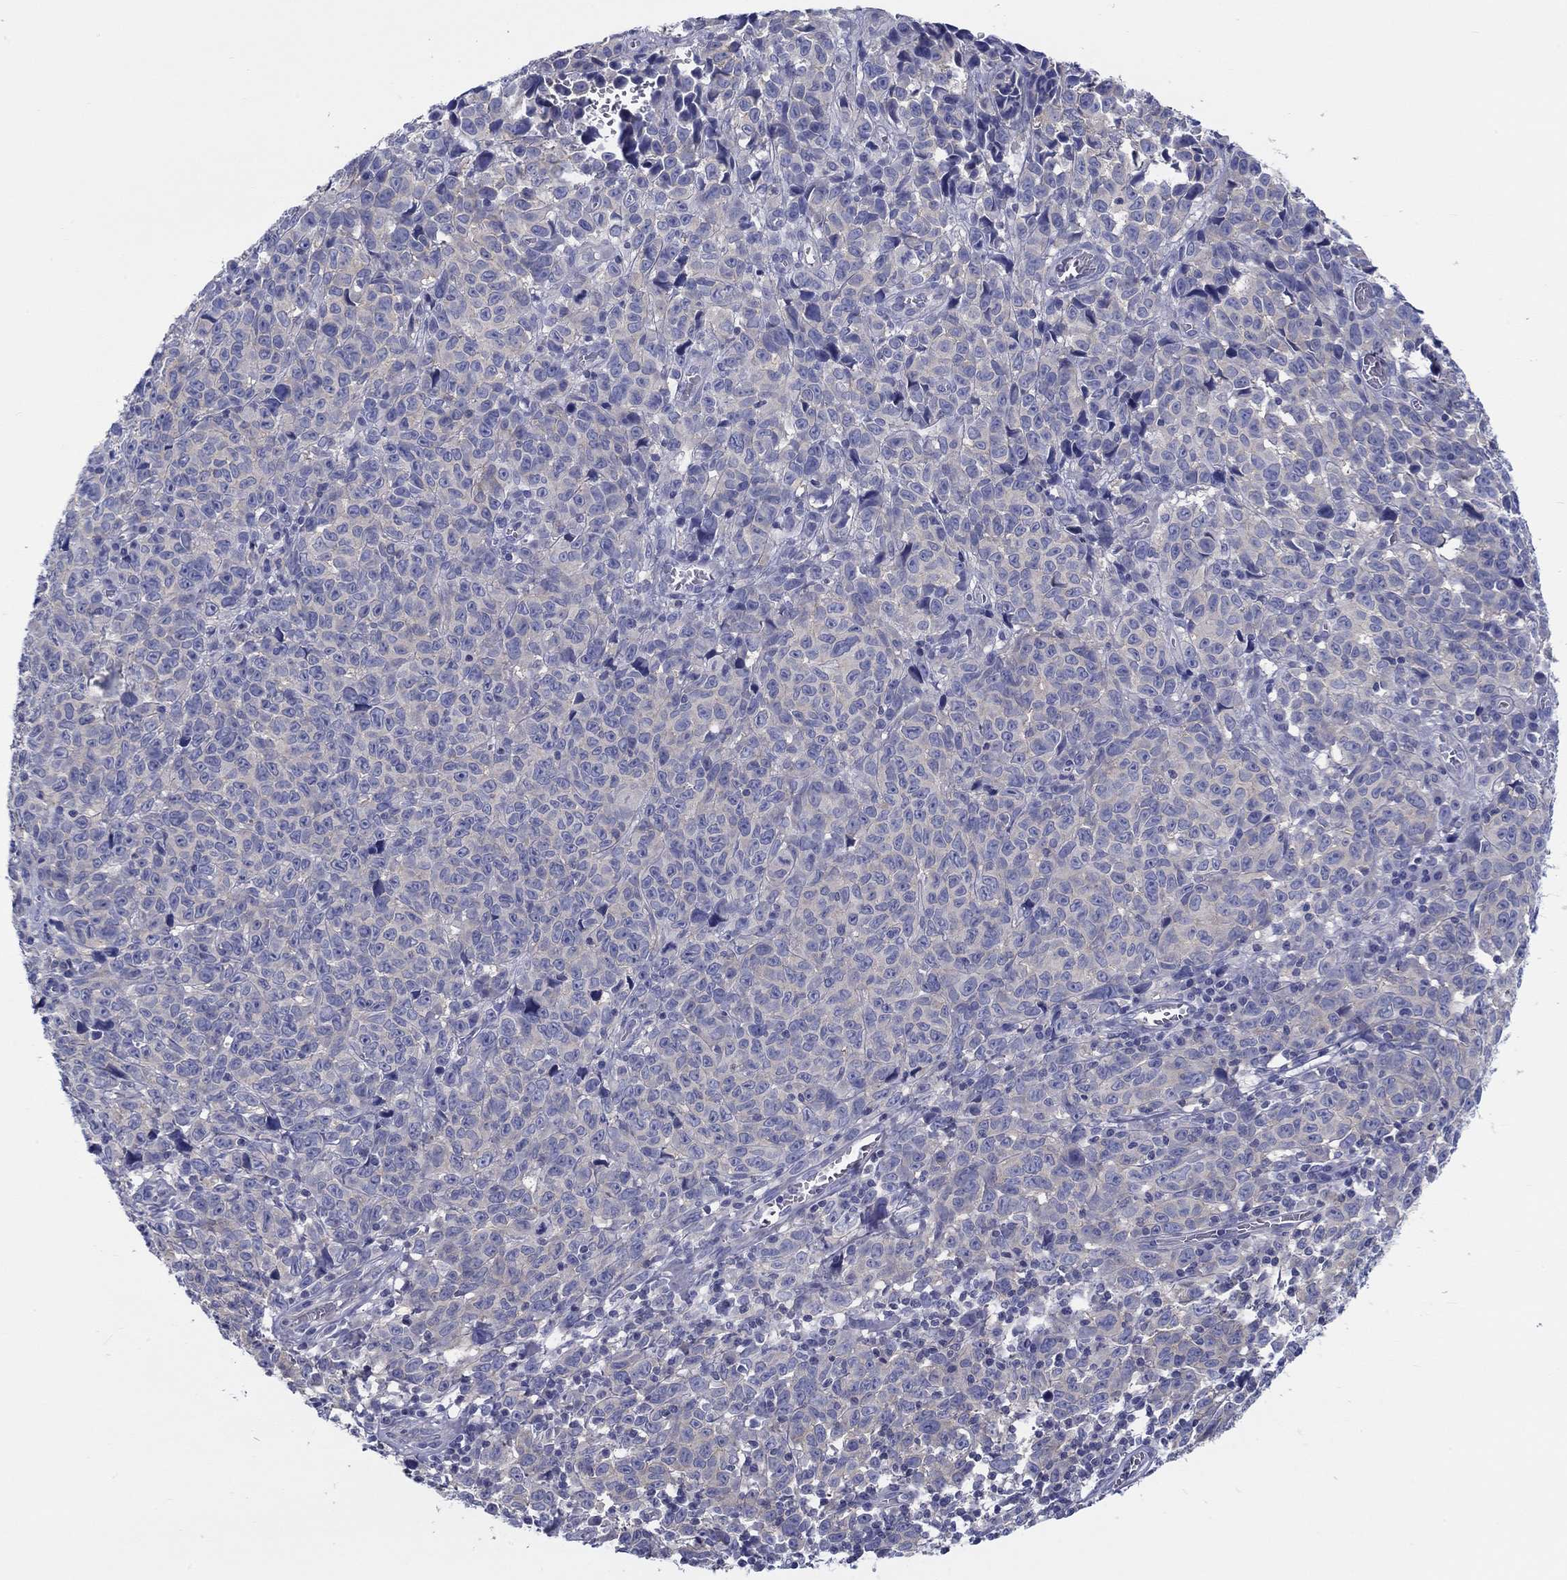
{"staining": {"intensity": "negative", "quantity": "none", "location": "none"}, "tissue": "melanoma", "cell_type": "Tumor cells", "image_type": "cancer", "snomed": [{"axis": "morphology", "description": "Malignant melanoma, NOS"}, {"axis": "topography", "description": "Vulva, labia, clitoris and Bartholin´s gland, NO"}], "caption": "This photomicrograph is of melanoma stained with immunohistochemistry (IHC) to label a protein in brown with the nuclei are counter-stained blue. There is no positivity in tumor cells.", "gene": "HAPLN4", "patient": {"sex": "female", "age": 75}}